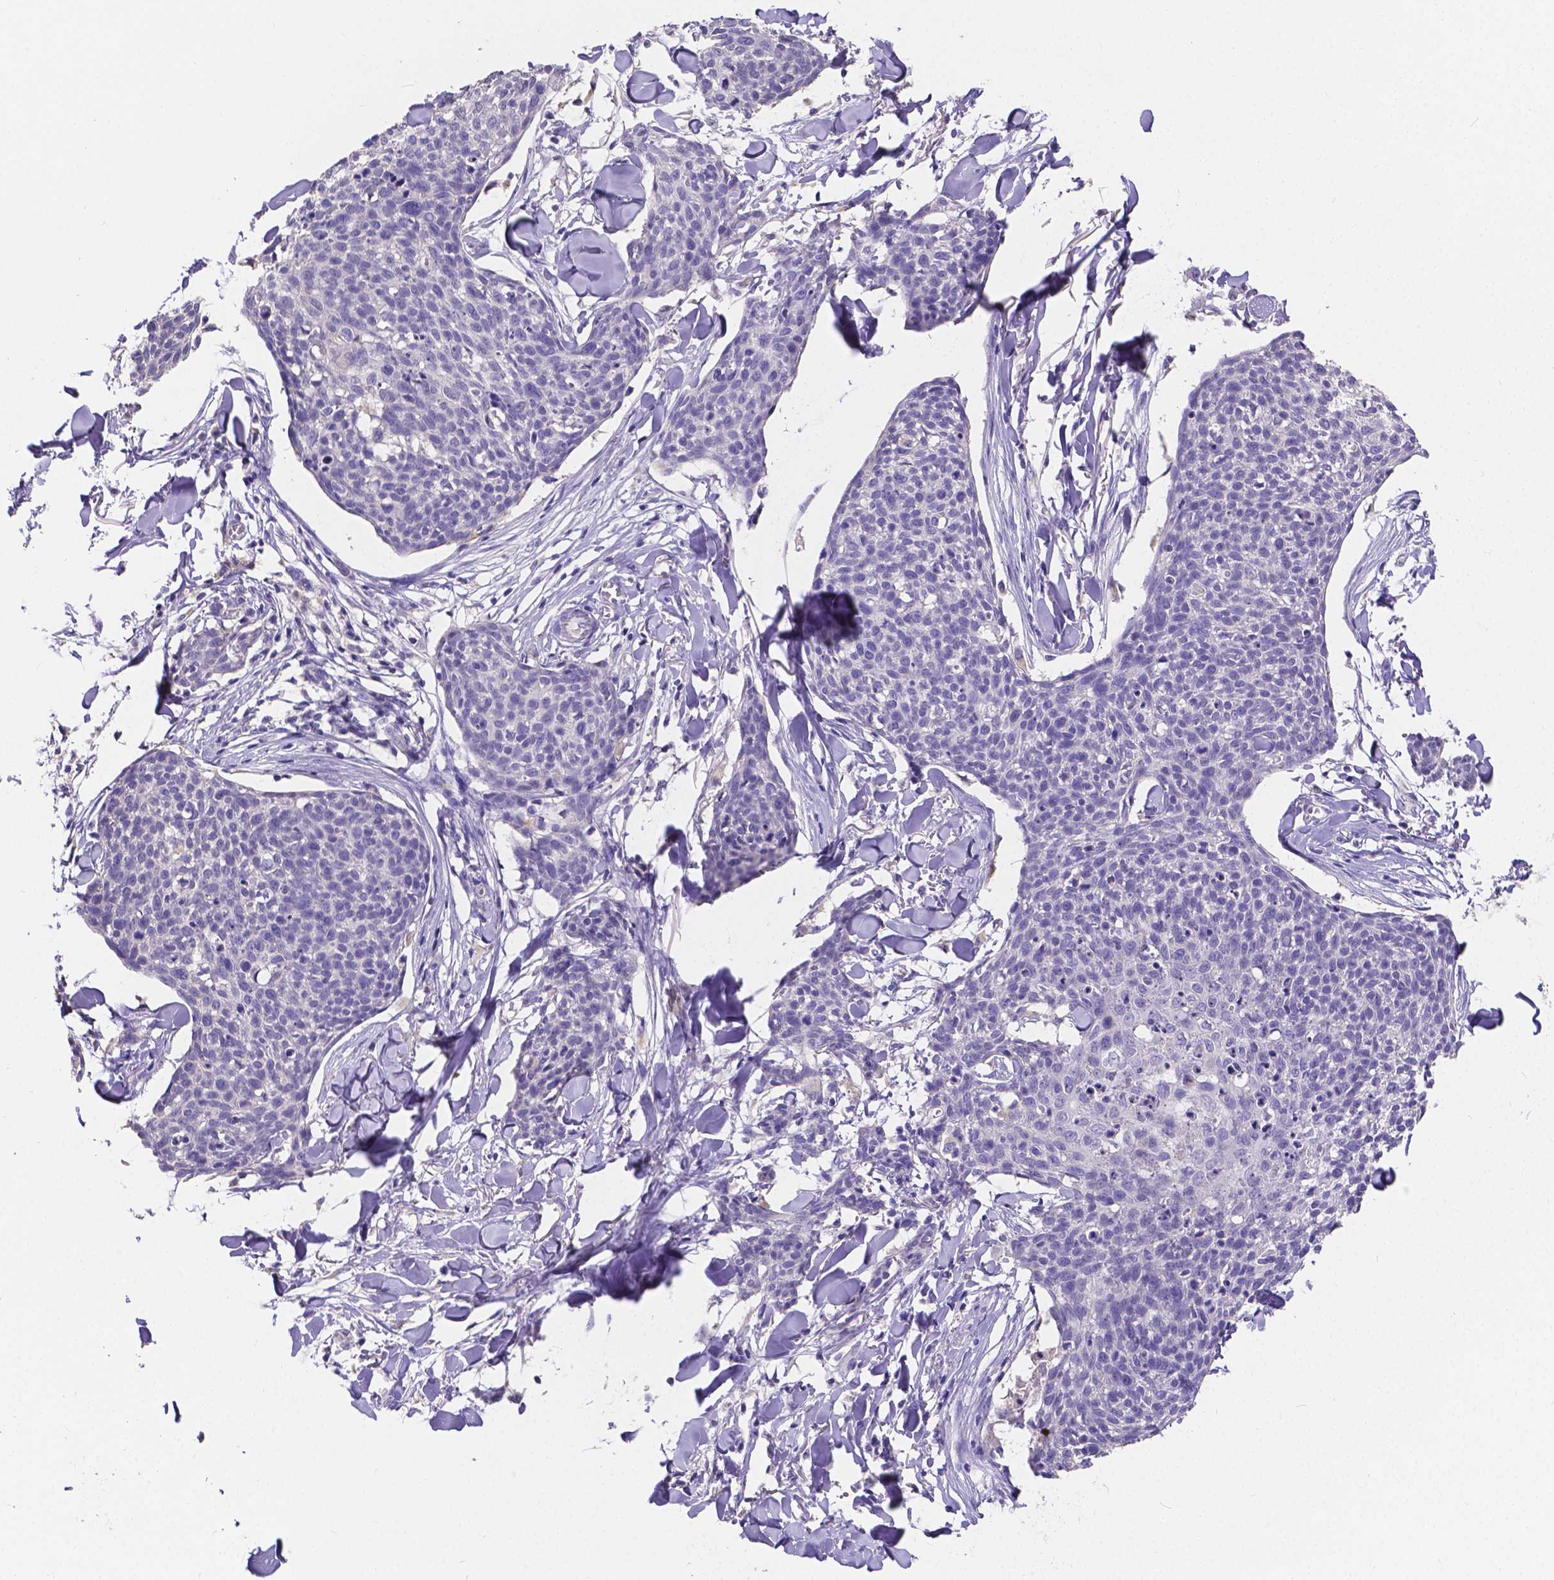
{"staining": {"intensity": "negative", "quantity": "none", "location": "none"}, "tissue": "skin cancer", "cell_type": "Tumor cells", "image_type": "cancer", "snomed": [{"axis": "morphology", "description": "Squamous cell carcinoma, NOS"}, {"axis": "topography", "description": "Skin"}, {"axis": "topography", "description": "Vulva"}], "caption": "This is a micrograph of immunohistochemistry (IHC) staining of skin cancer, which shows no expression in tumor cells.", "gene": "ATP6V1D", "patient": {"sex": "female", "age": 75}}